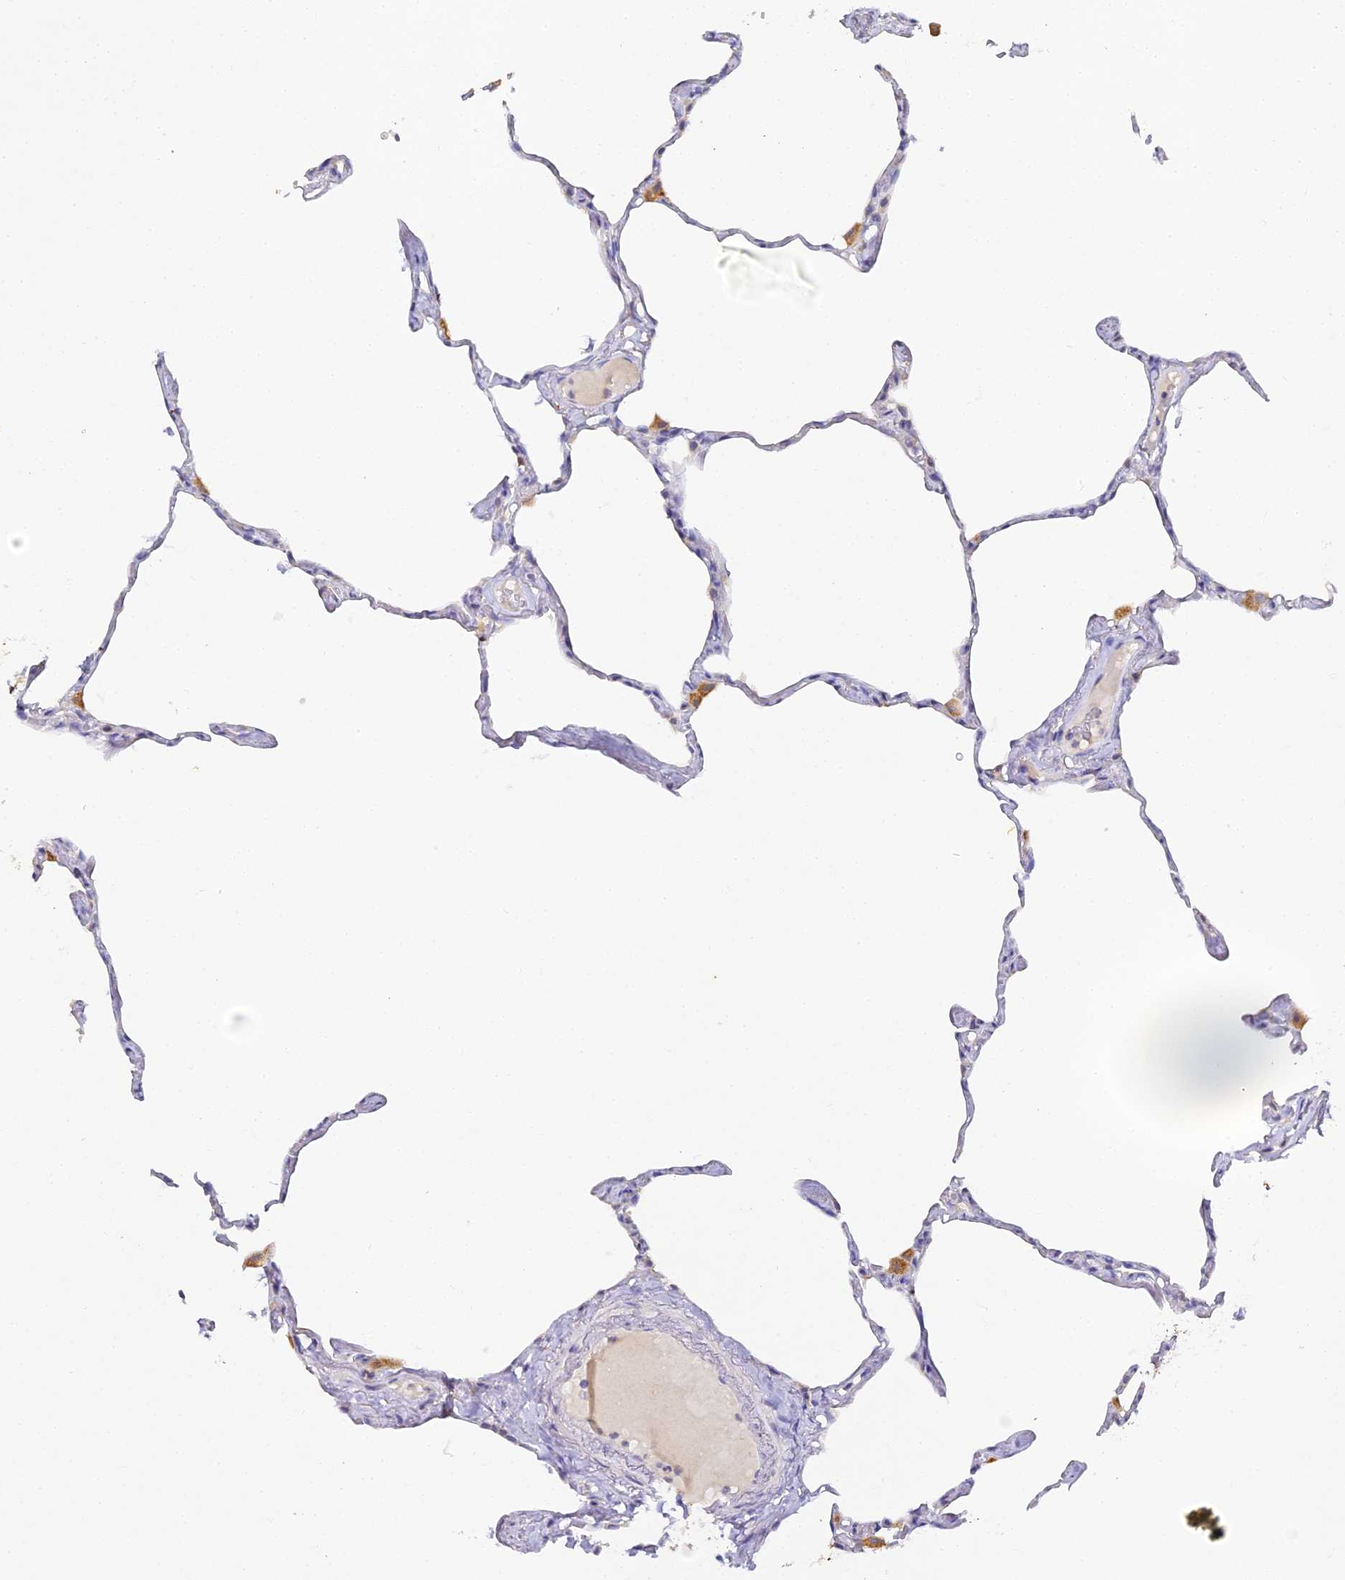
{"staining": {"intensity": "negative", "quantity": "none", "location": "none"}, "tissue": "lung", "cell_type": "Alveolar cells", "image_type": "normal", "snomed": [{"axis": "morphology", "description": "Normal tissue, NOS"}, {"axis": "topography", "description": "Lung"}], "caption": "High magnification brightfield microscopy of benign lung stained with DAB (brown) and counterstained with hematoxylin (blue): alveolar cells show no significant expression. (Stains: DAB IHC with hematoxylin counter stain, Microscopy: brightfield microscopy at high magnification).", "gene": "DONSON", "patient": {"sex": "male", "age": 65}}